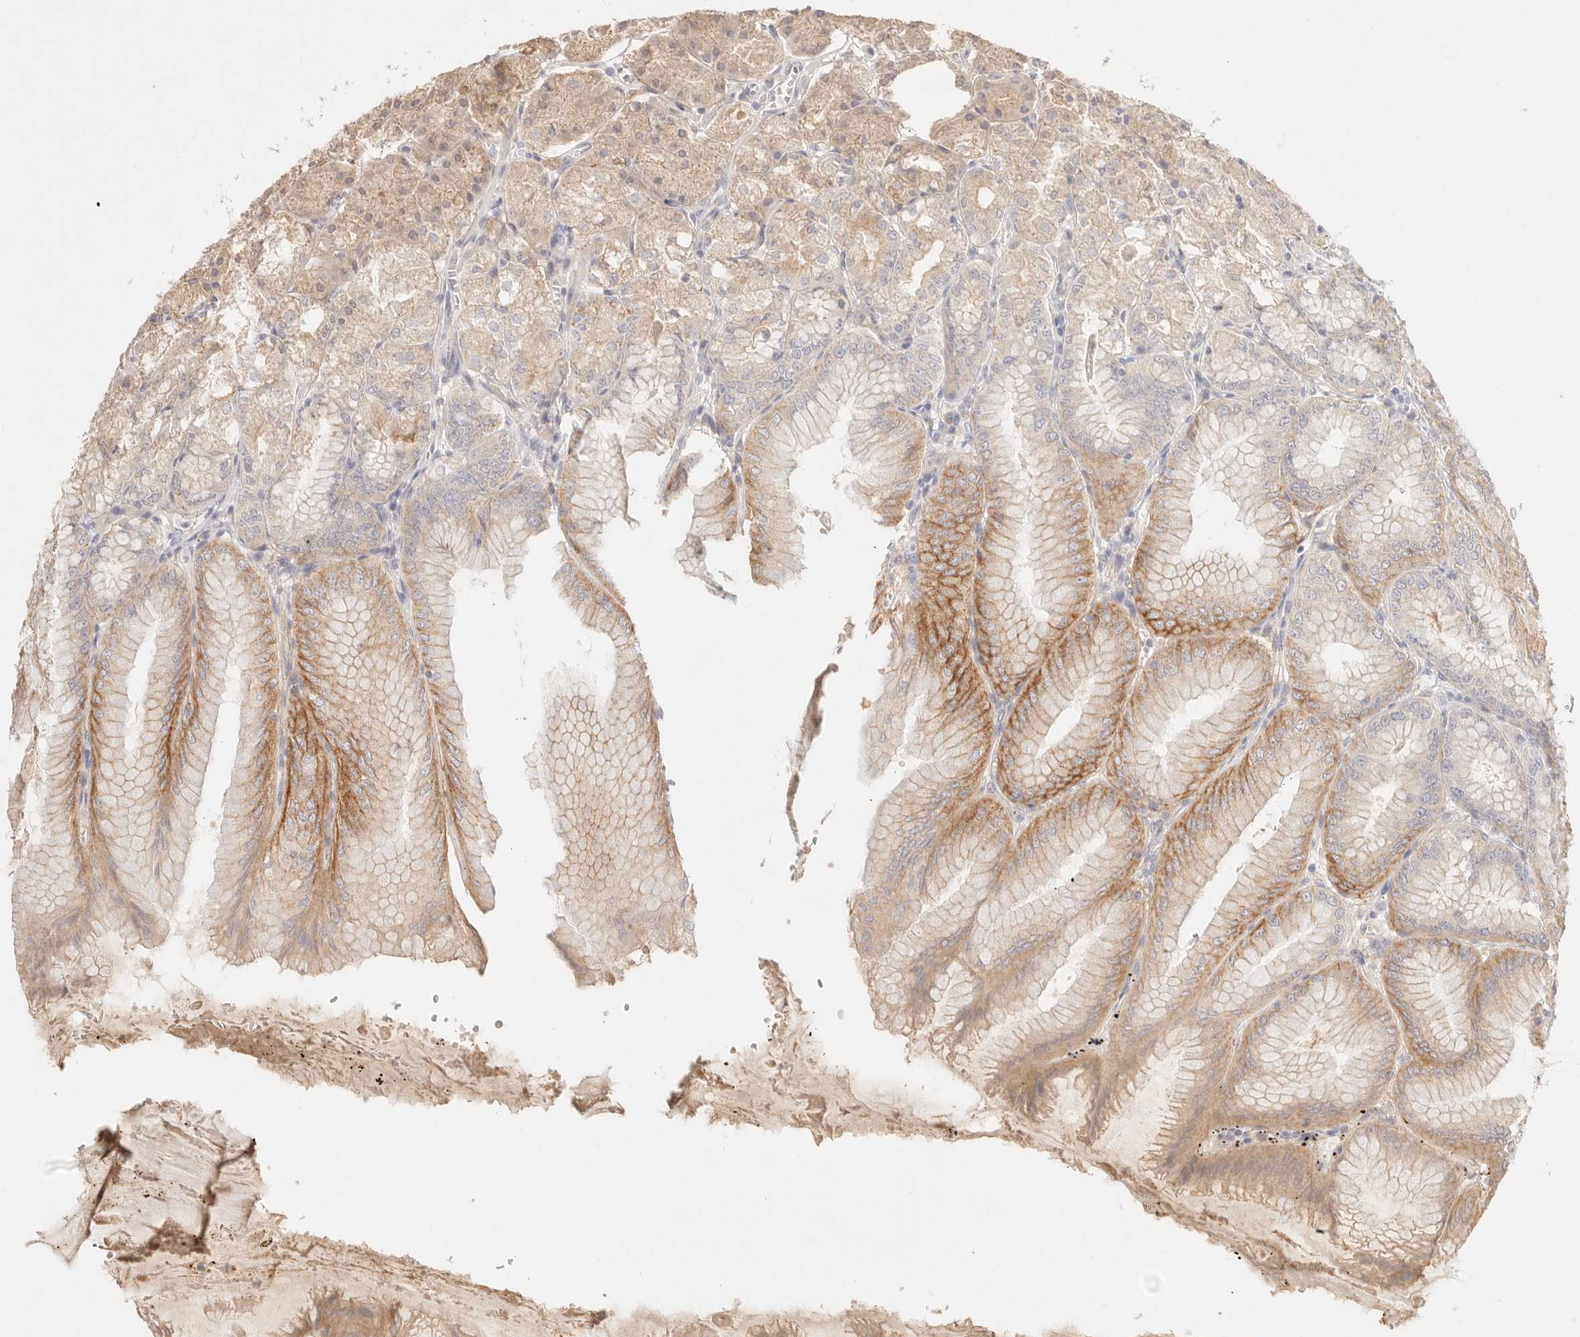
{"staining": {"intensity": "moderate", "quantity": "25%-75%", "location": "cytoplasmic/membranous"}, "tissue": "stomach", "cell_type": "Glandular cells", "image_type": "normal", "snomed": [{"axis": "morphology", "description": "Normal tissue, NOS"}, {"axis": "topography", "description": "Stomach, lower"}], "caption": "The photomicrograph shows immunohistochemical staining of unremarkable stomach. There is moderate cytoplasmic/membranous expression is present in about 25%-75% of glandular cells. (DAB (3,3'-diaminobenzidine) IHC, brown staining for protein, blue staining for nuclei).", "gene": "CEP120", "patient": {"sex": "male", "age": 71}}